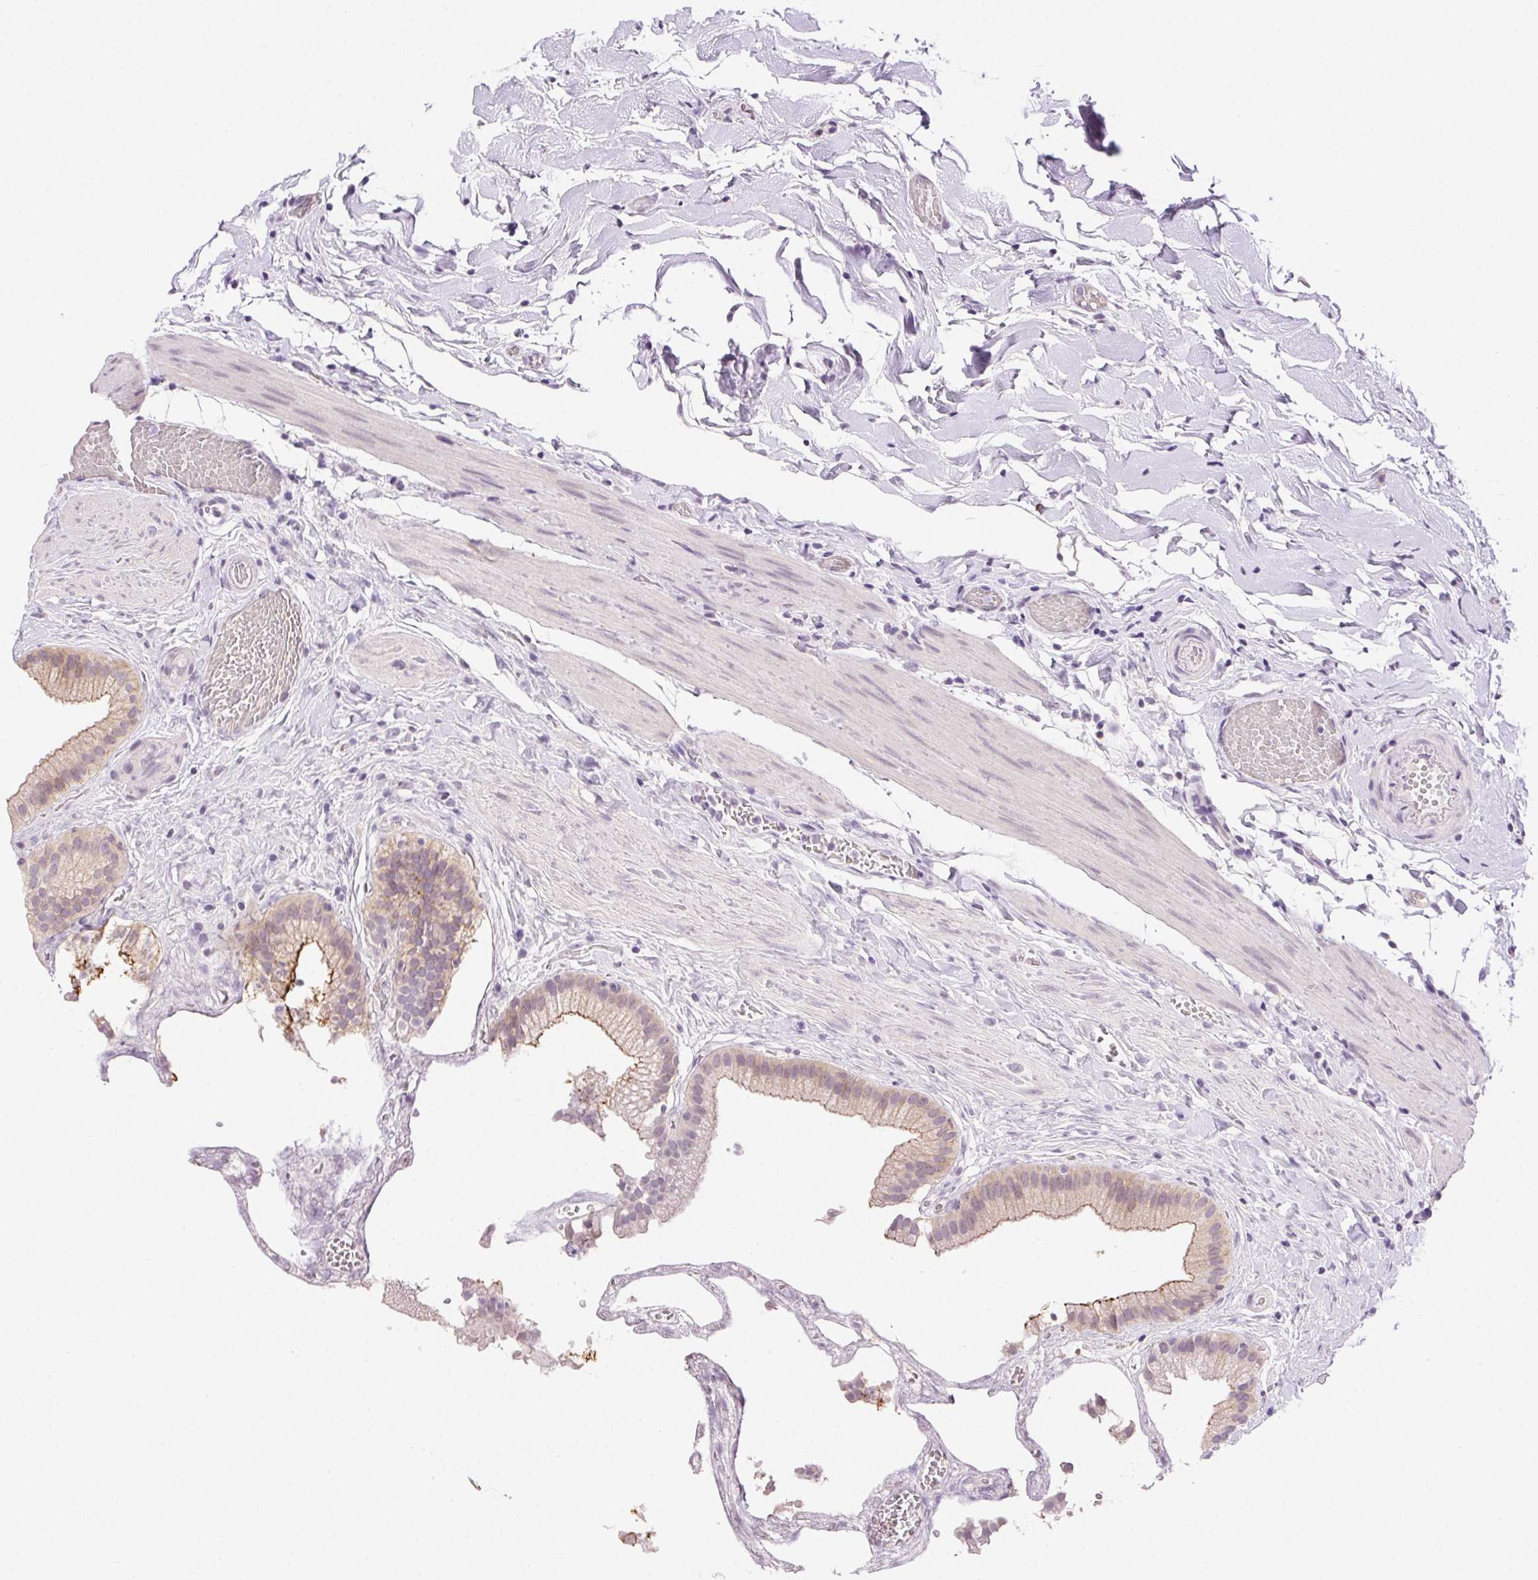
{"staining": {"intensity": "weak", "quantity": "25%-75%", "location": "cytoplasmic/membranous"}, "tissue": "gallbladder", "cell_type": "Glandular cells", "image_type": "normal", "snomed": [{"axis": "morphology", "description": "Normal tissue, NOS"}, {"axis": "topography", "description": "Gallbladder"}], "caption": "Weak cytoplasmic/membranous staining is appreciated in about 25%-75% of glandular cells in normal gallbladder.", "gene": "CLDN10", "patient": {"sex": "female", "age": 63}}